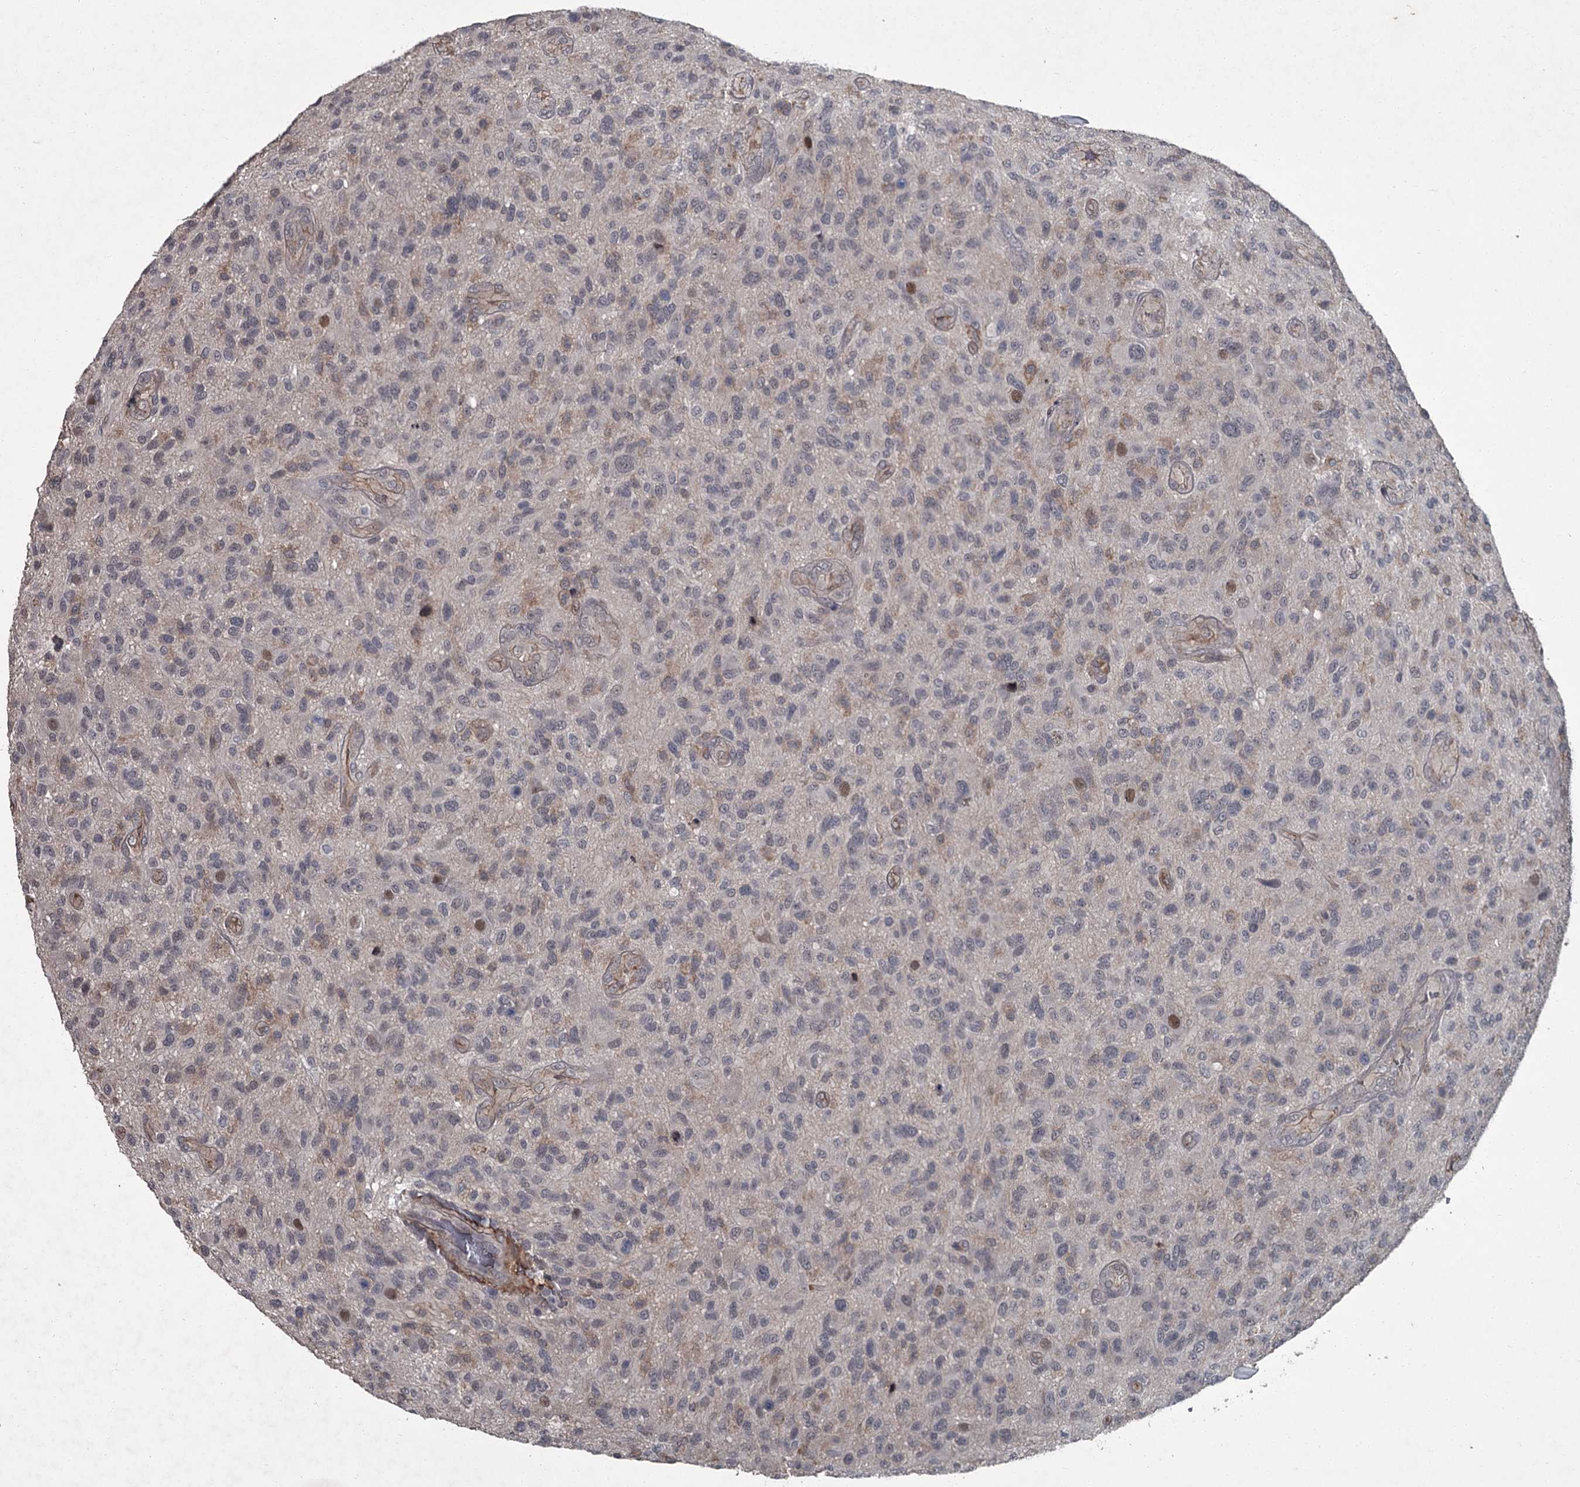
{"staining": {"intensity": "weak", "quantity": "25%-75%", "location": "nuclear"}, "tissue": "glioma", "cell_type": "Tumor cells", "image_type": "cancer", "snomed": [{"axis": "morphology", "description": "Glioma, malignant, High grade"}, {"axis": "topography", "description": "Brain"}], "caption": "This histopathology image demonstrates glioma stained with immunohistochemistry (IHC) to label a protein in brown. The nuclear of tumor cells show weak positivity for the protein. Nuclei are counter-stained blue.", "gene": "FLVCR2", "patient": {"sex": "male", "age": 47}}